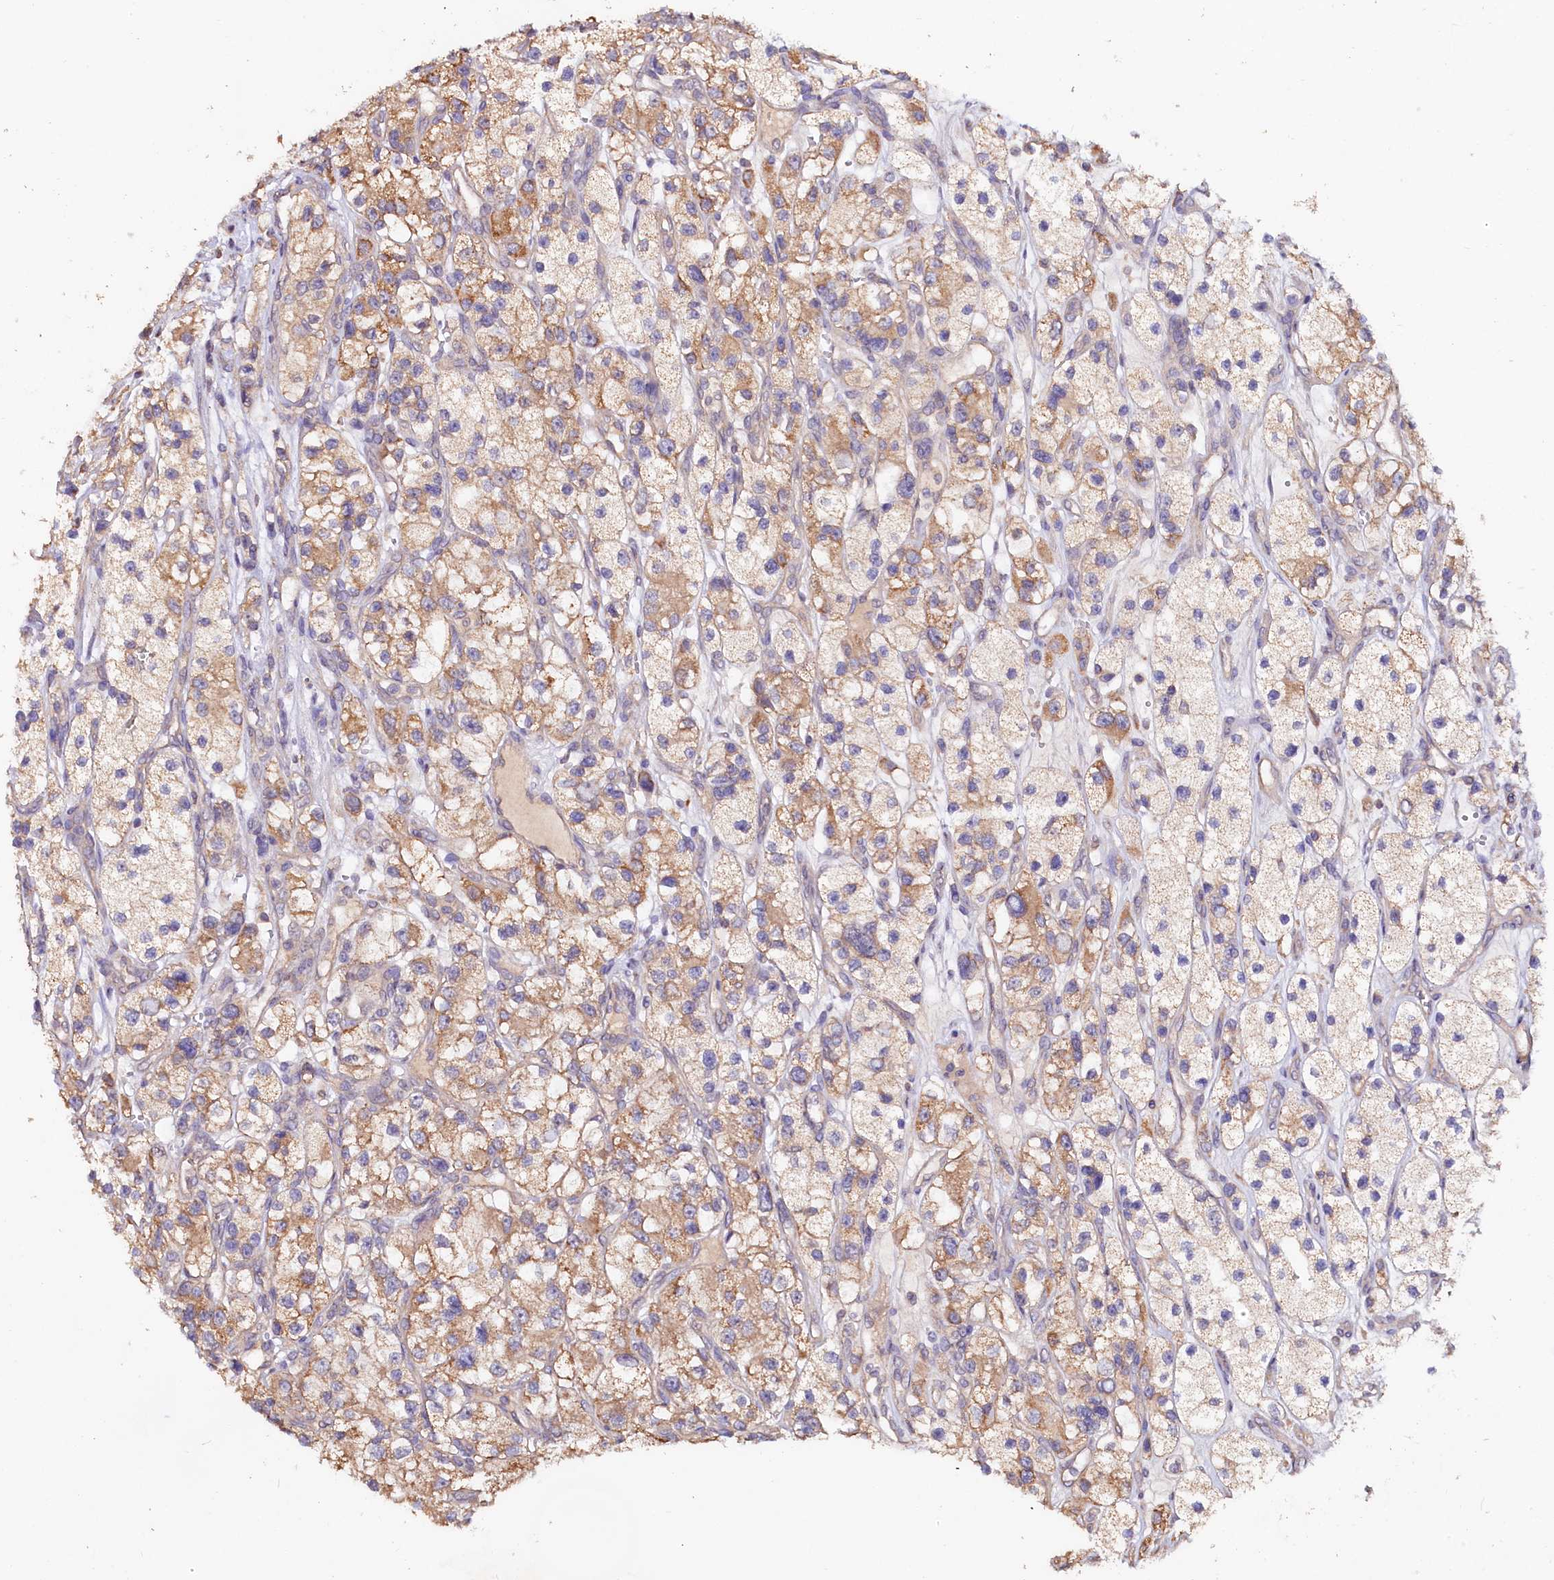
{"staining": {"intensity": "moderate", "quantity": ">75%", "location": "cytoplasmic/membranous"}, "tissue": "renal cancer", "cell_type": "Tumor cells", "image_type": "cancer", "snomed": [{"axis": "morphology", "description": "Adenocarcinoma, NOS"}, {"axis": "topography", "description": "Kidney"}], "caption": "A brown stain shows moderate cytoplasmic/membranous staining of a protein in renal cancer tumor cells. The protein is shown in brown color, while the nuclei are stained blue.", "gene": "ETFBKMT", "patient": {"sex": "female", "age": 57}}